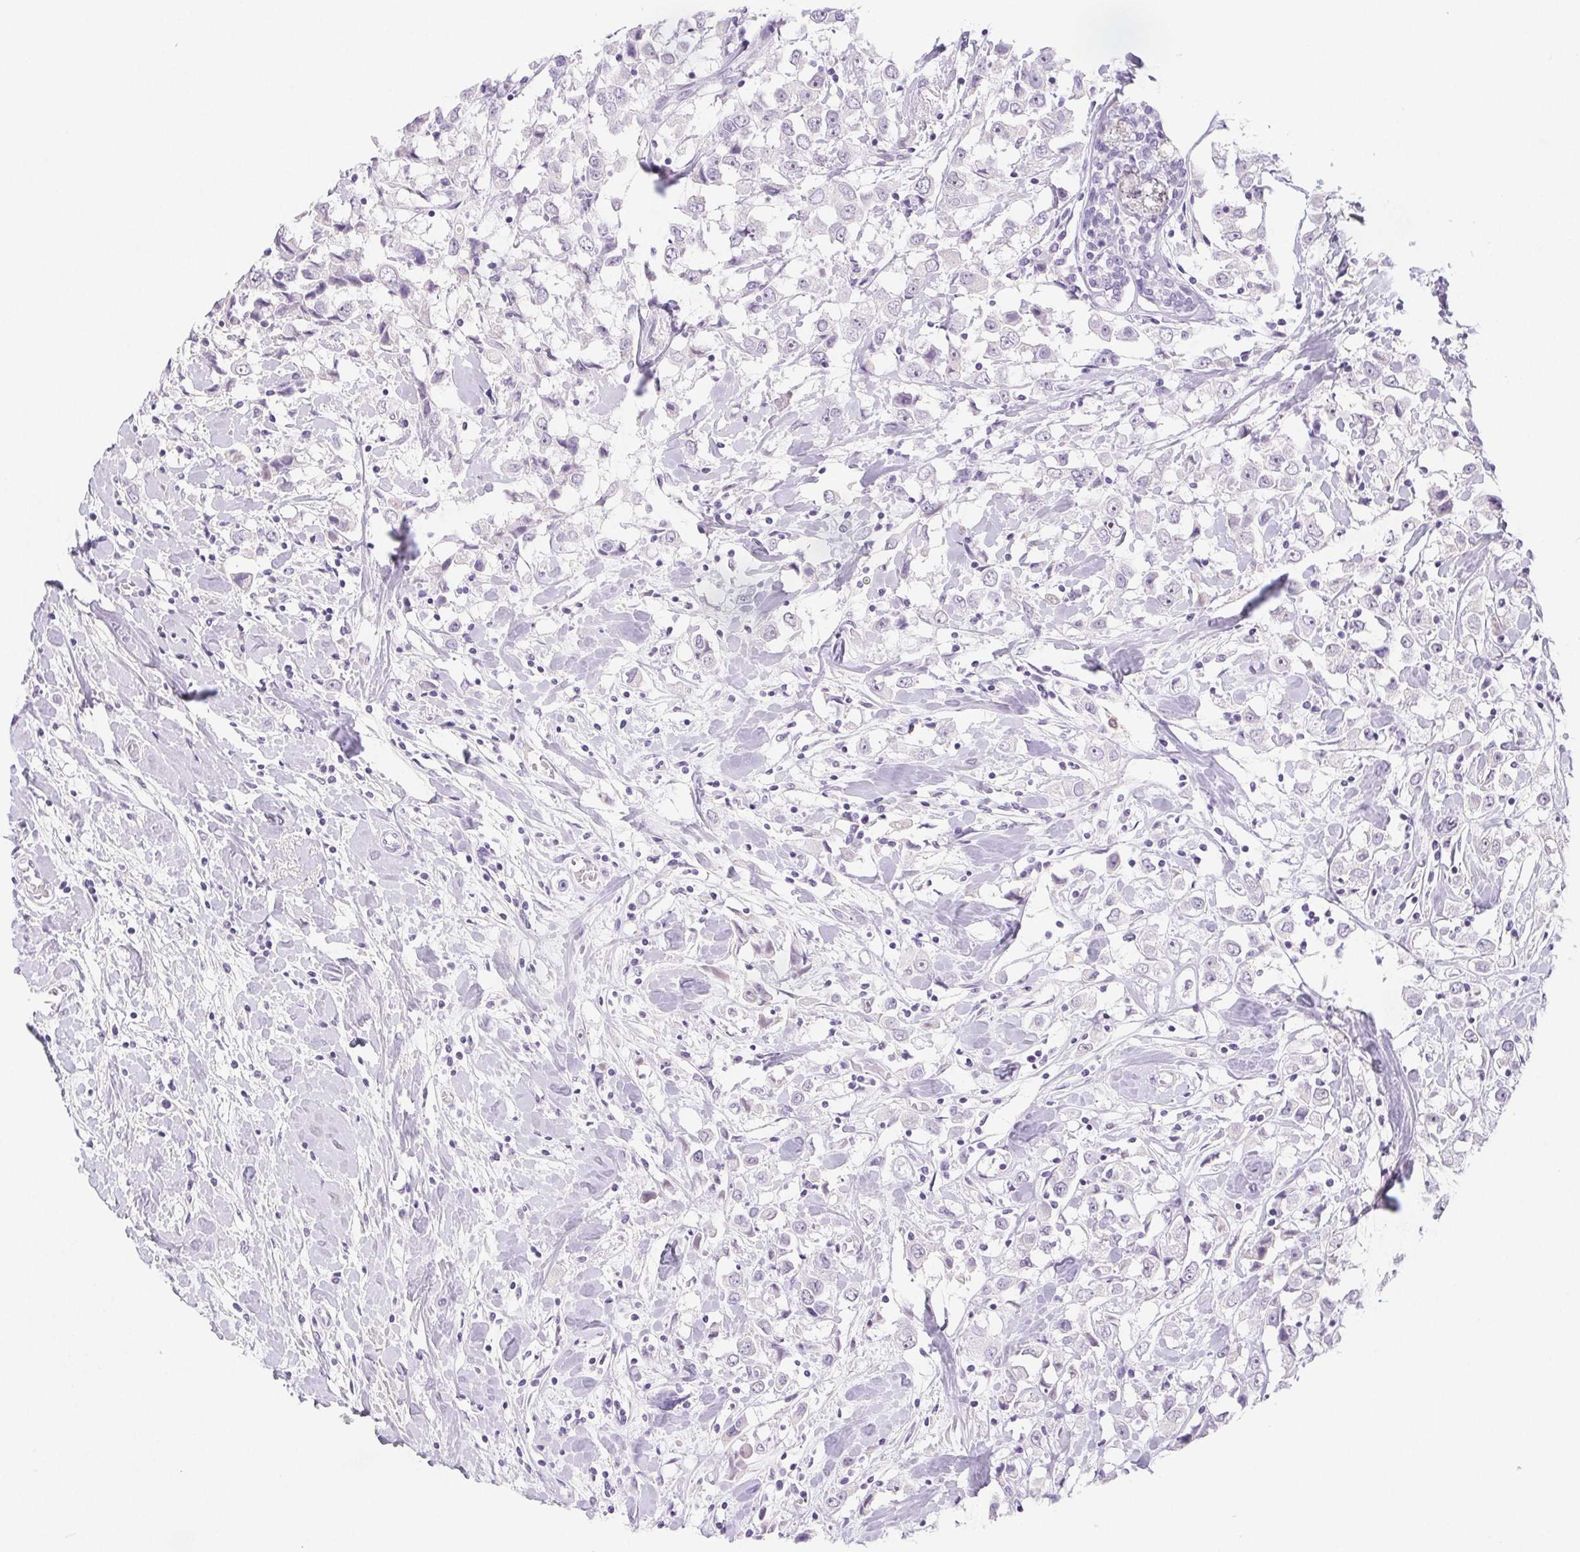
{"staining": {"intensity": "negative", "quantity": "none", "location": "none"}, "tissue": "breast cancer", "cell_type": "Tumor cells", "image_type": "cancer", "snomed": [{"axis": "morphology", "description": "Duct carcinoma"}, {"axis": "topography", "description": "Breast"}], "caption": "Protein analysis of intraductal carcinoma (breast) shows no significant expression in tumor cells.", "gene": "ST8SIA3", "patient": {"sex": "female", "age": 61}}